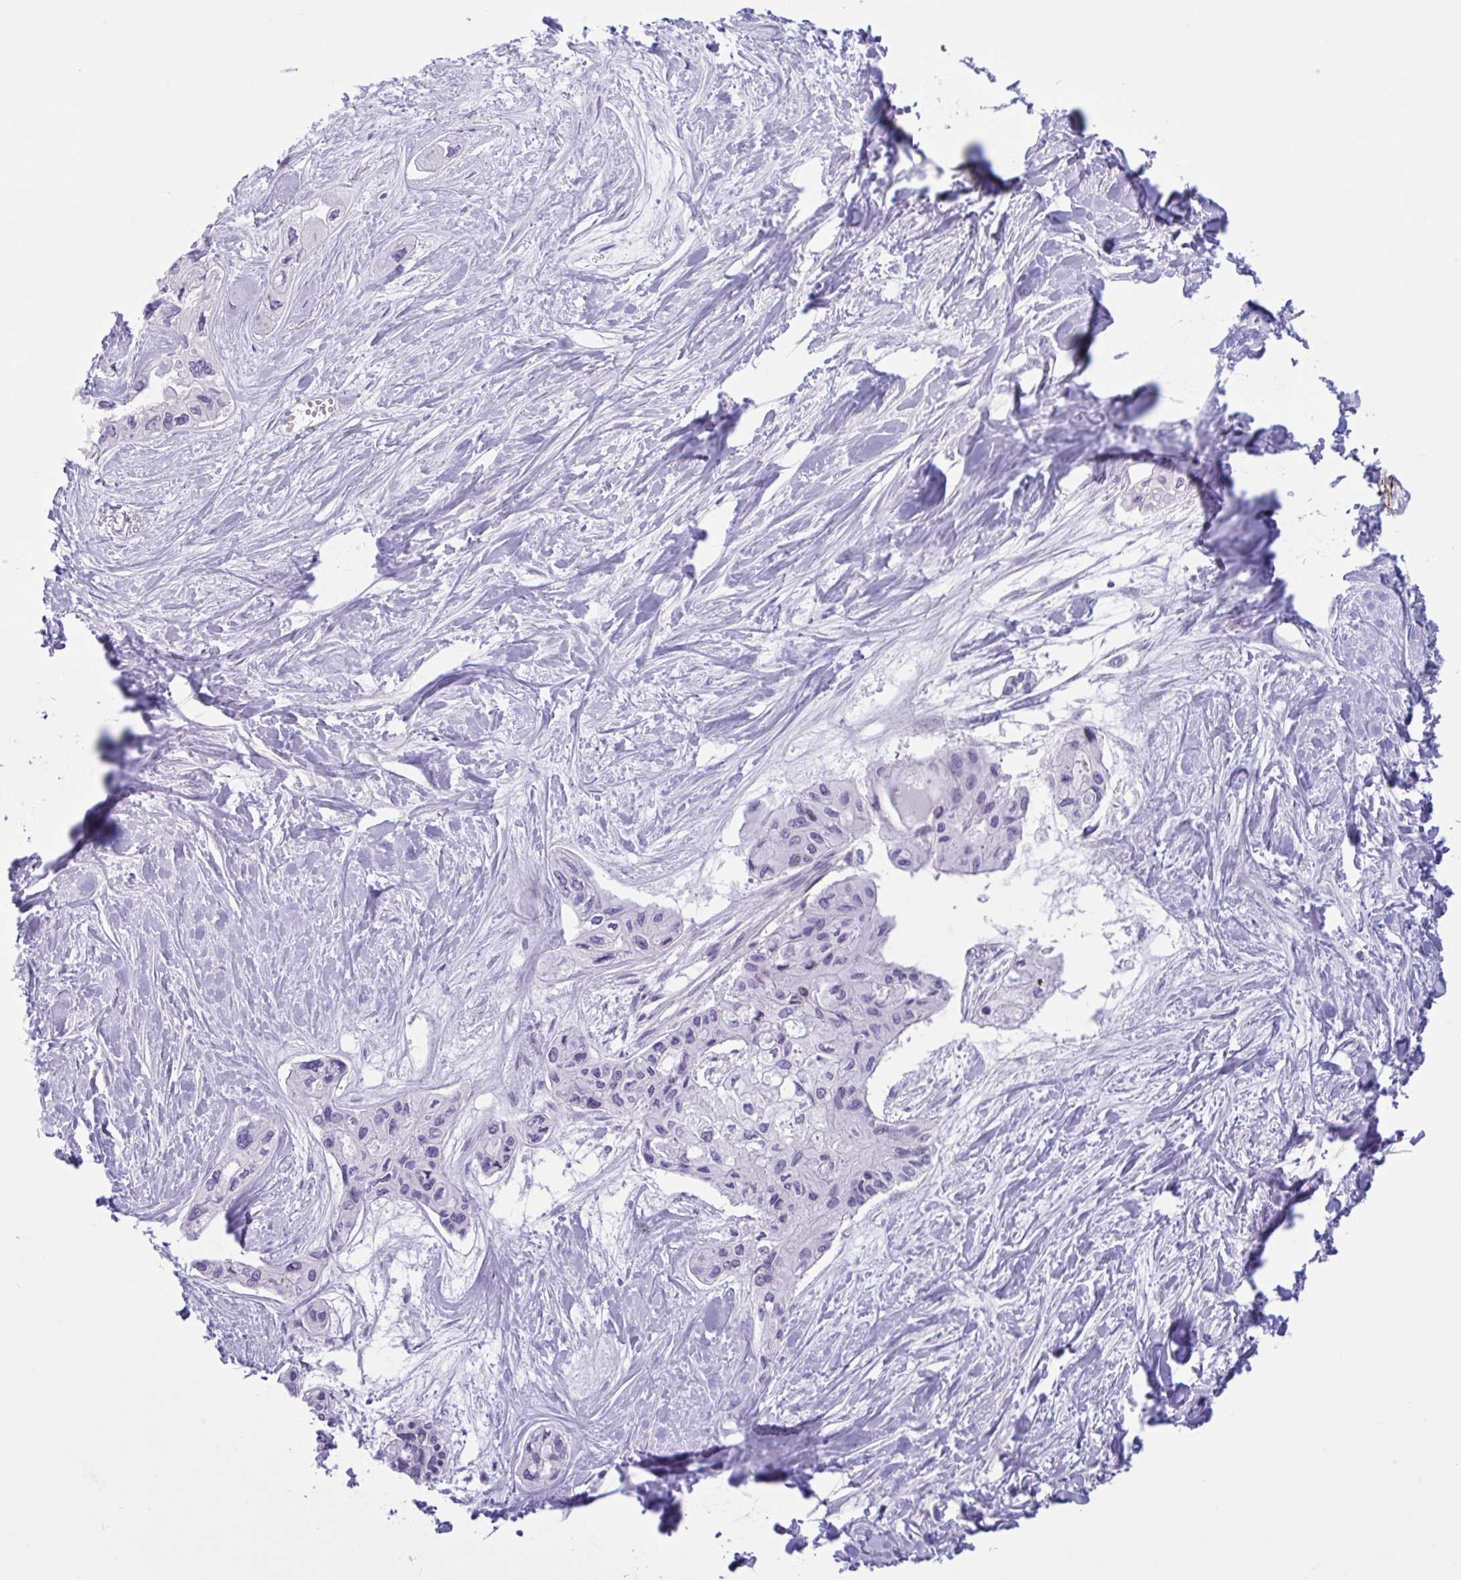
{"staining": {"intensity": "negative", "quantity": "none", "location": "none"}, "tissue": "pancreatic cancer", "cell_type": "Tumor cells", "image_type": "cancer", "snomed": [{"axis": "morphology", "description": "Adenocarcinoma, NOS"}, {"axis": "topography", "description": "Pancreas"}], "caption": "DAB (3,3'-diaminobenzidine) immunohistochemical staining of human pancreatic adenocarcinoma exhibits no significant expression in tumor cells.", "gene": "AHCYL2", "patient": {"sex": "female", "age": 50}}